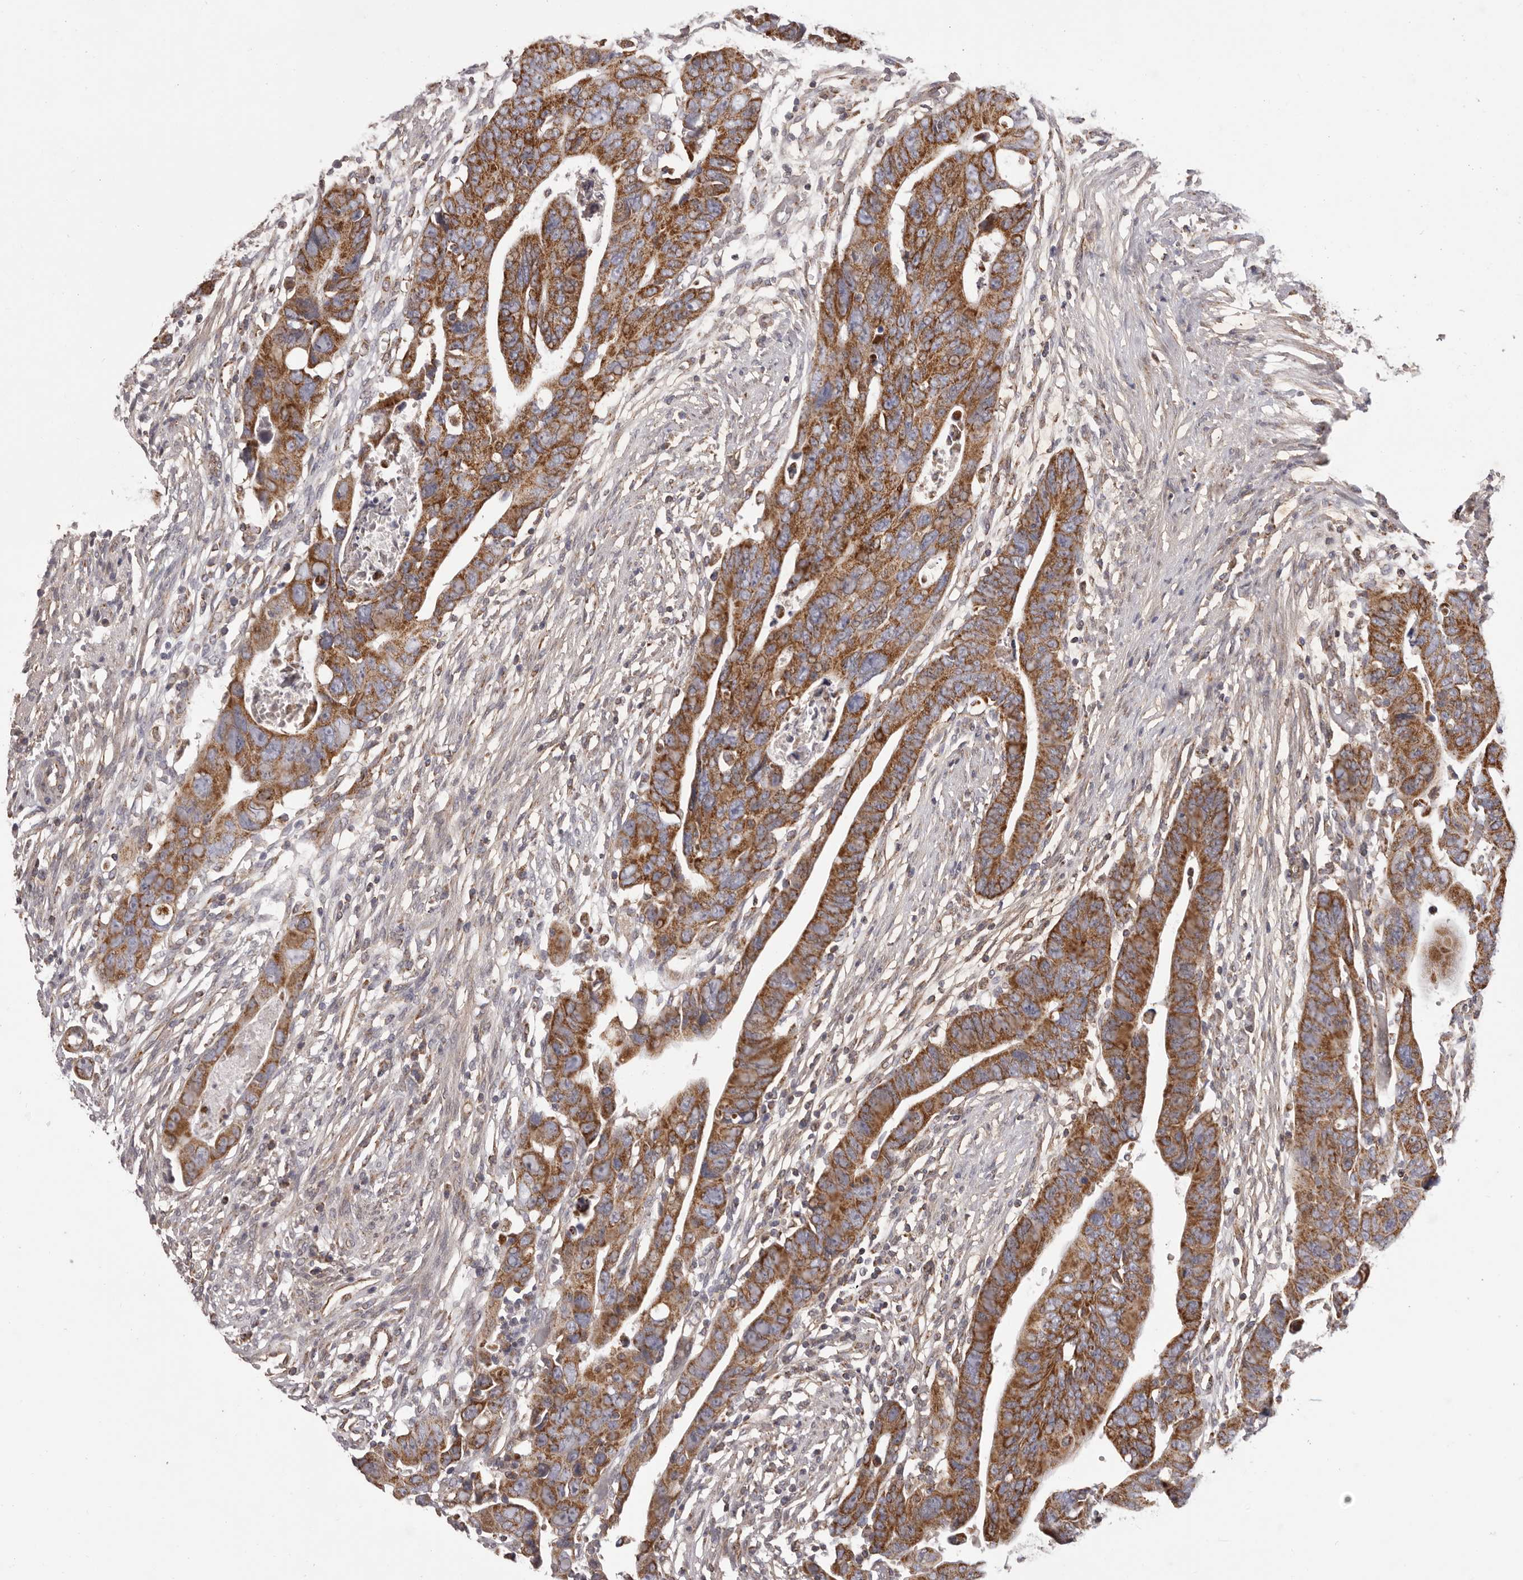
{"staining": {"intensity": "strong", "quantity": ">75%", "location": "cytoplasmic/membranous"}, "tissue": "colorectal cancer", "cell_type": "Tumor cells", "image_type": "cancer", "snomed": [{"axis": "morphology", "description": "Adenocarcinoma, NOS"}, {"axis": "topography", "description": "Rectum"}], "caption": "Immunohistochemistry (IHC) of human adenocarcinoma (colorectal) shows high levels of strong cytoplasmic/membranous positivity in approximately >75% of tumor cells.", "gene": "CHRM2", "patient": {"sex": "female", "age": 65}}